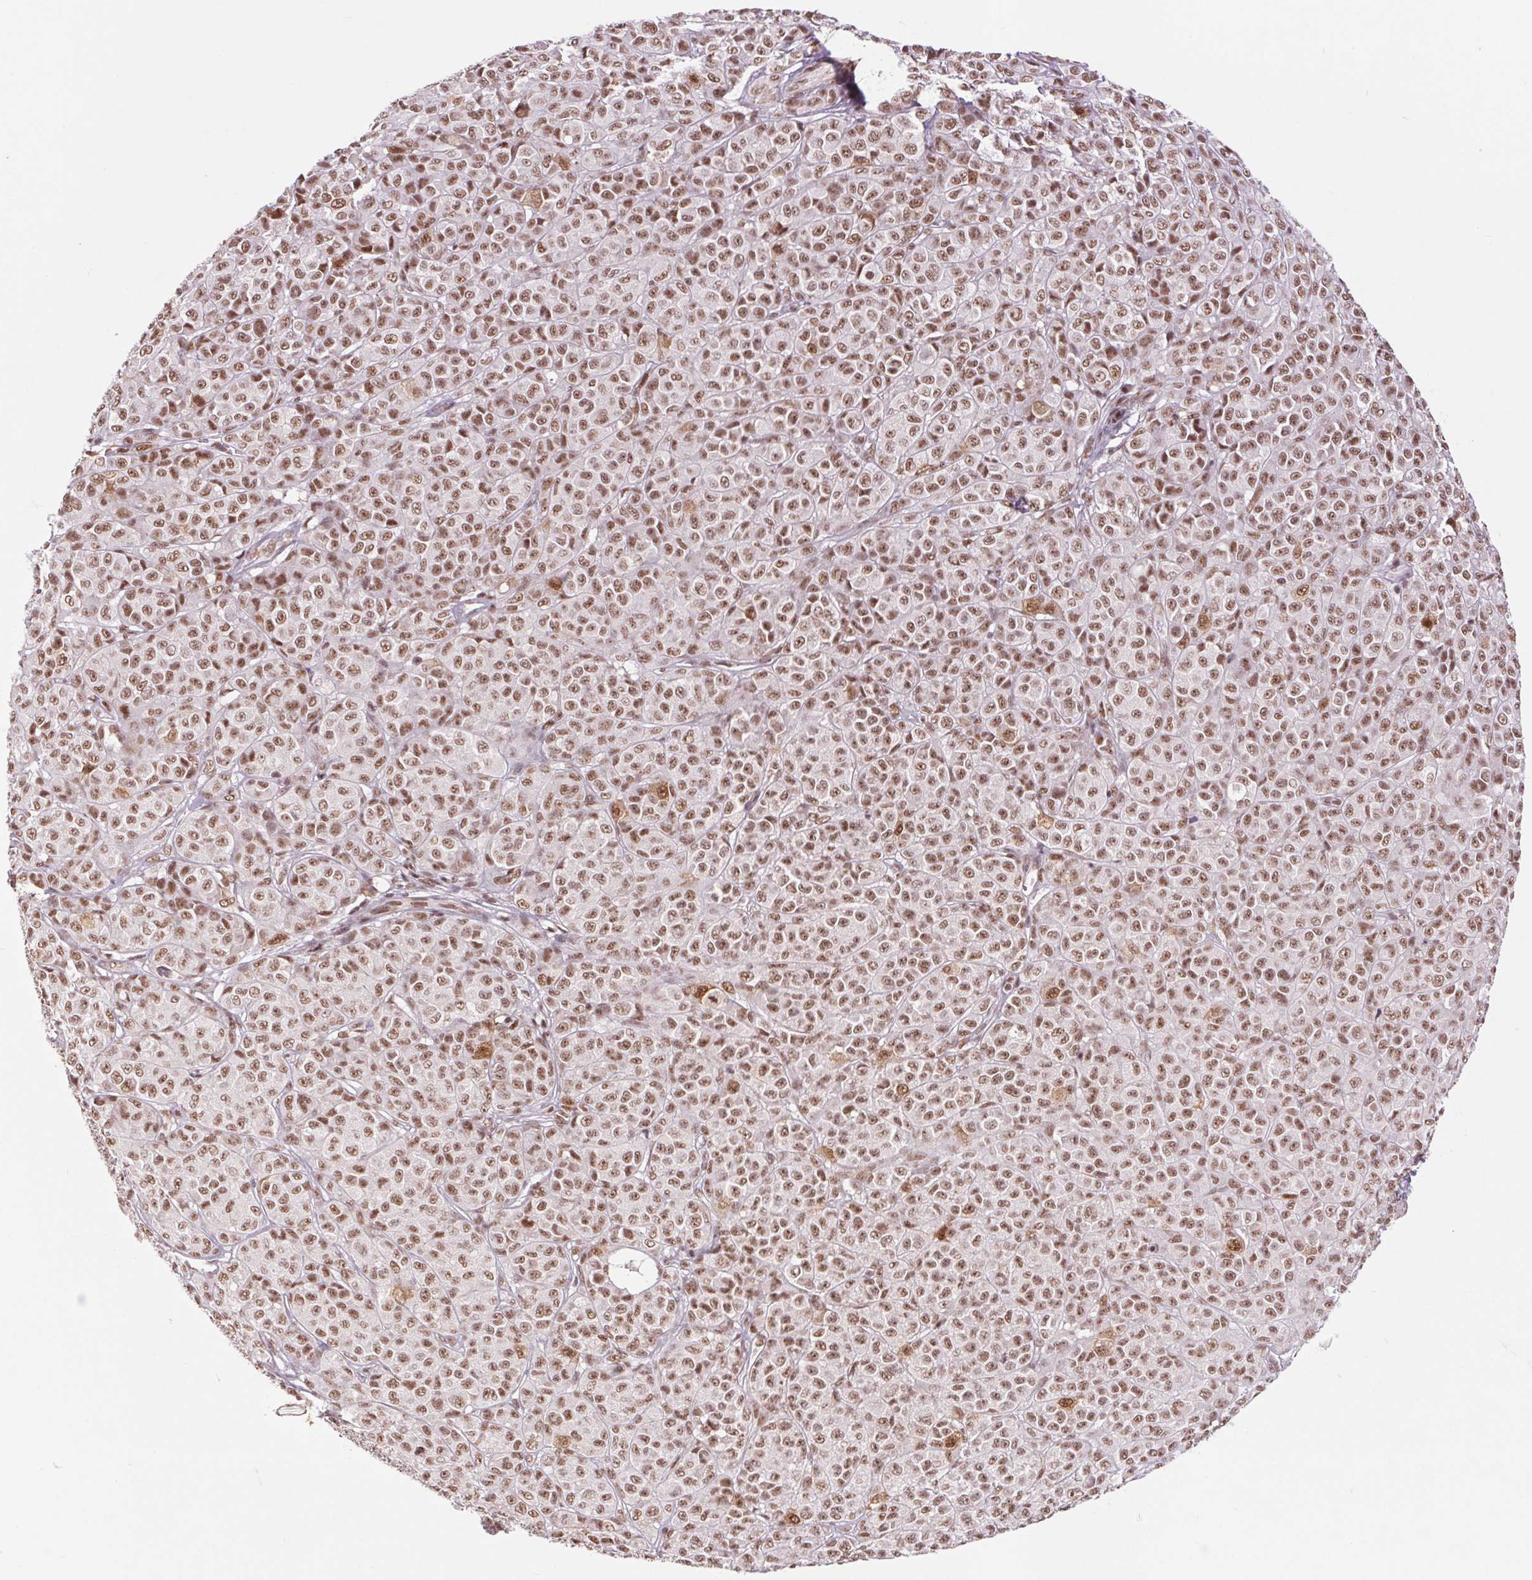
{"staining": {"intensity": "moderate", "quantity": ">75%", "location": "nuclear"}, "tissue": "melanoma", "cell_type": "Tumor cells", "image_type": "cancer", "snomed": [{"axis": "morphology", "description": "Malignant melanoma, NOS"}, {"axis": "topography", "description": "Skin"}], "caption": "The photomicrograph reveals immunohistochemical staining of melanoma. There is moderate nuclear positivity is identified in about >75% of tumor cells. (DAB IHC with brightfield microscopy, high magnification).", "gene": "CD2BP2", "patient": {"sex": "male", "age": 89}}